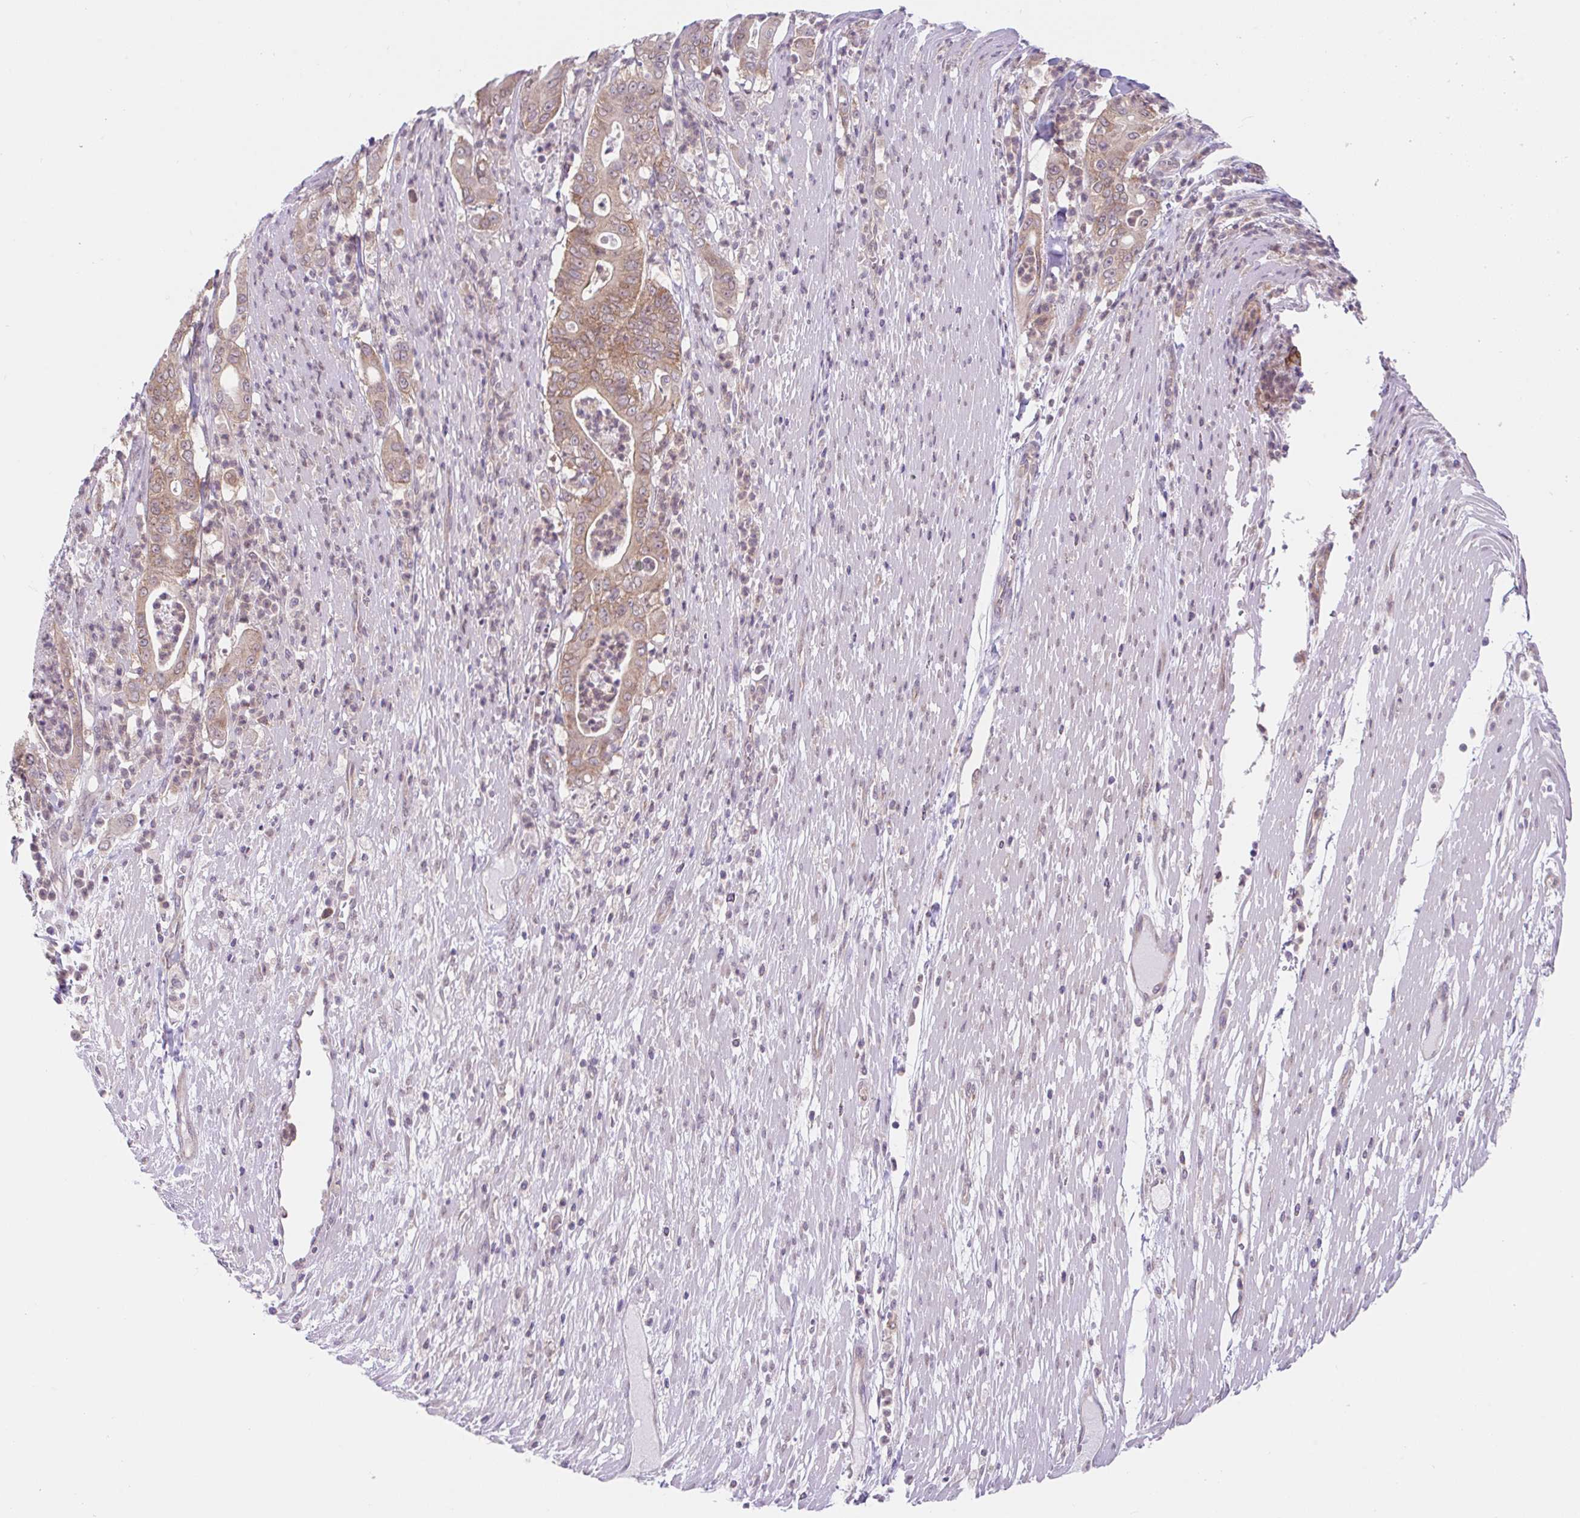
{"staining": {"intensity": "moderate", "quantity": "25%-75%", "location": "cytoplasmic/membranous,nuclear"}, "tissue": "pancreatic cancer", "cell_type": "Tumor cells", "image_type": "cancer", "snomed": [{"axis": "morphology", "description": "Adenocarcinoma, NOS"}, {"axis": "topography", "description": "Pancreas"}], "caption": "This photomicrograph shows immunohistochemistry (IHC) staining of pancreatic cancer, with medium moderate cytoplasmic/membranous and nuclear expression in approximately 25%-75% of tumor cells.", "gene": "RALBP1", "patient": {"sex": "male", "age": 71}}